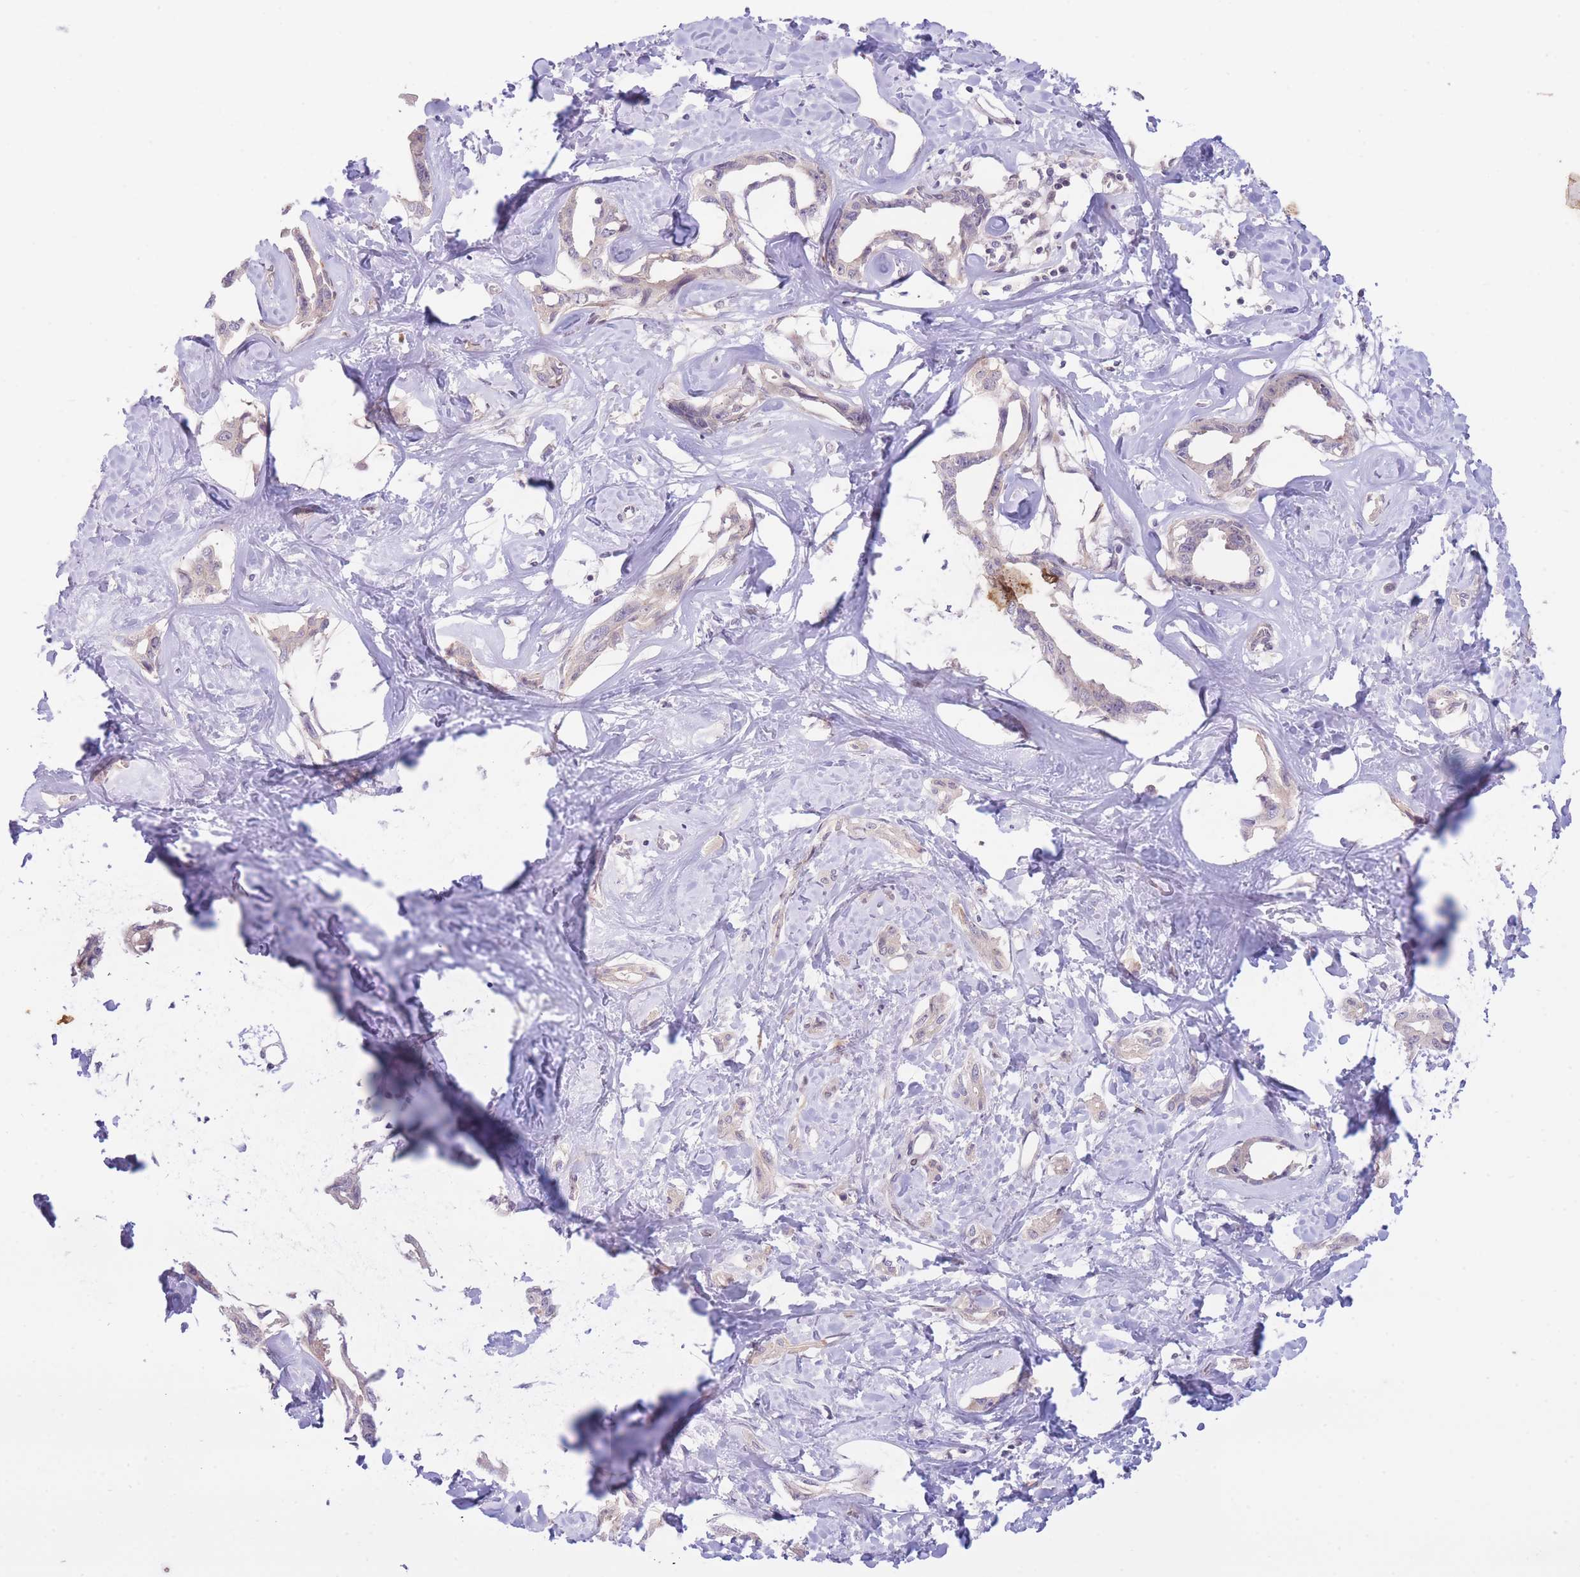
{"staining": {"intensity": "negative", "quantity": "none", "location": "none"}, "tissue": "liver cancer", "cell_type": "Tumor cells", "image_type": "cancer", "snomed": [{"axis": "morphology", "description": "Cholangiocarcinoma"}, {"axis": "topography", "description": "Liver"}], "caption": "DAB (3,3'-diaminobenzidine) immunohistochemical staining of liver cancer displays no significant expression in tumor cells.", "gene": "CDC25B", "patient": {"sex": "male", "age": 59}}